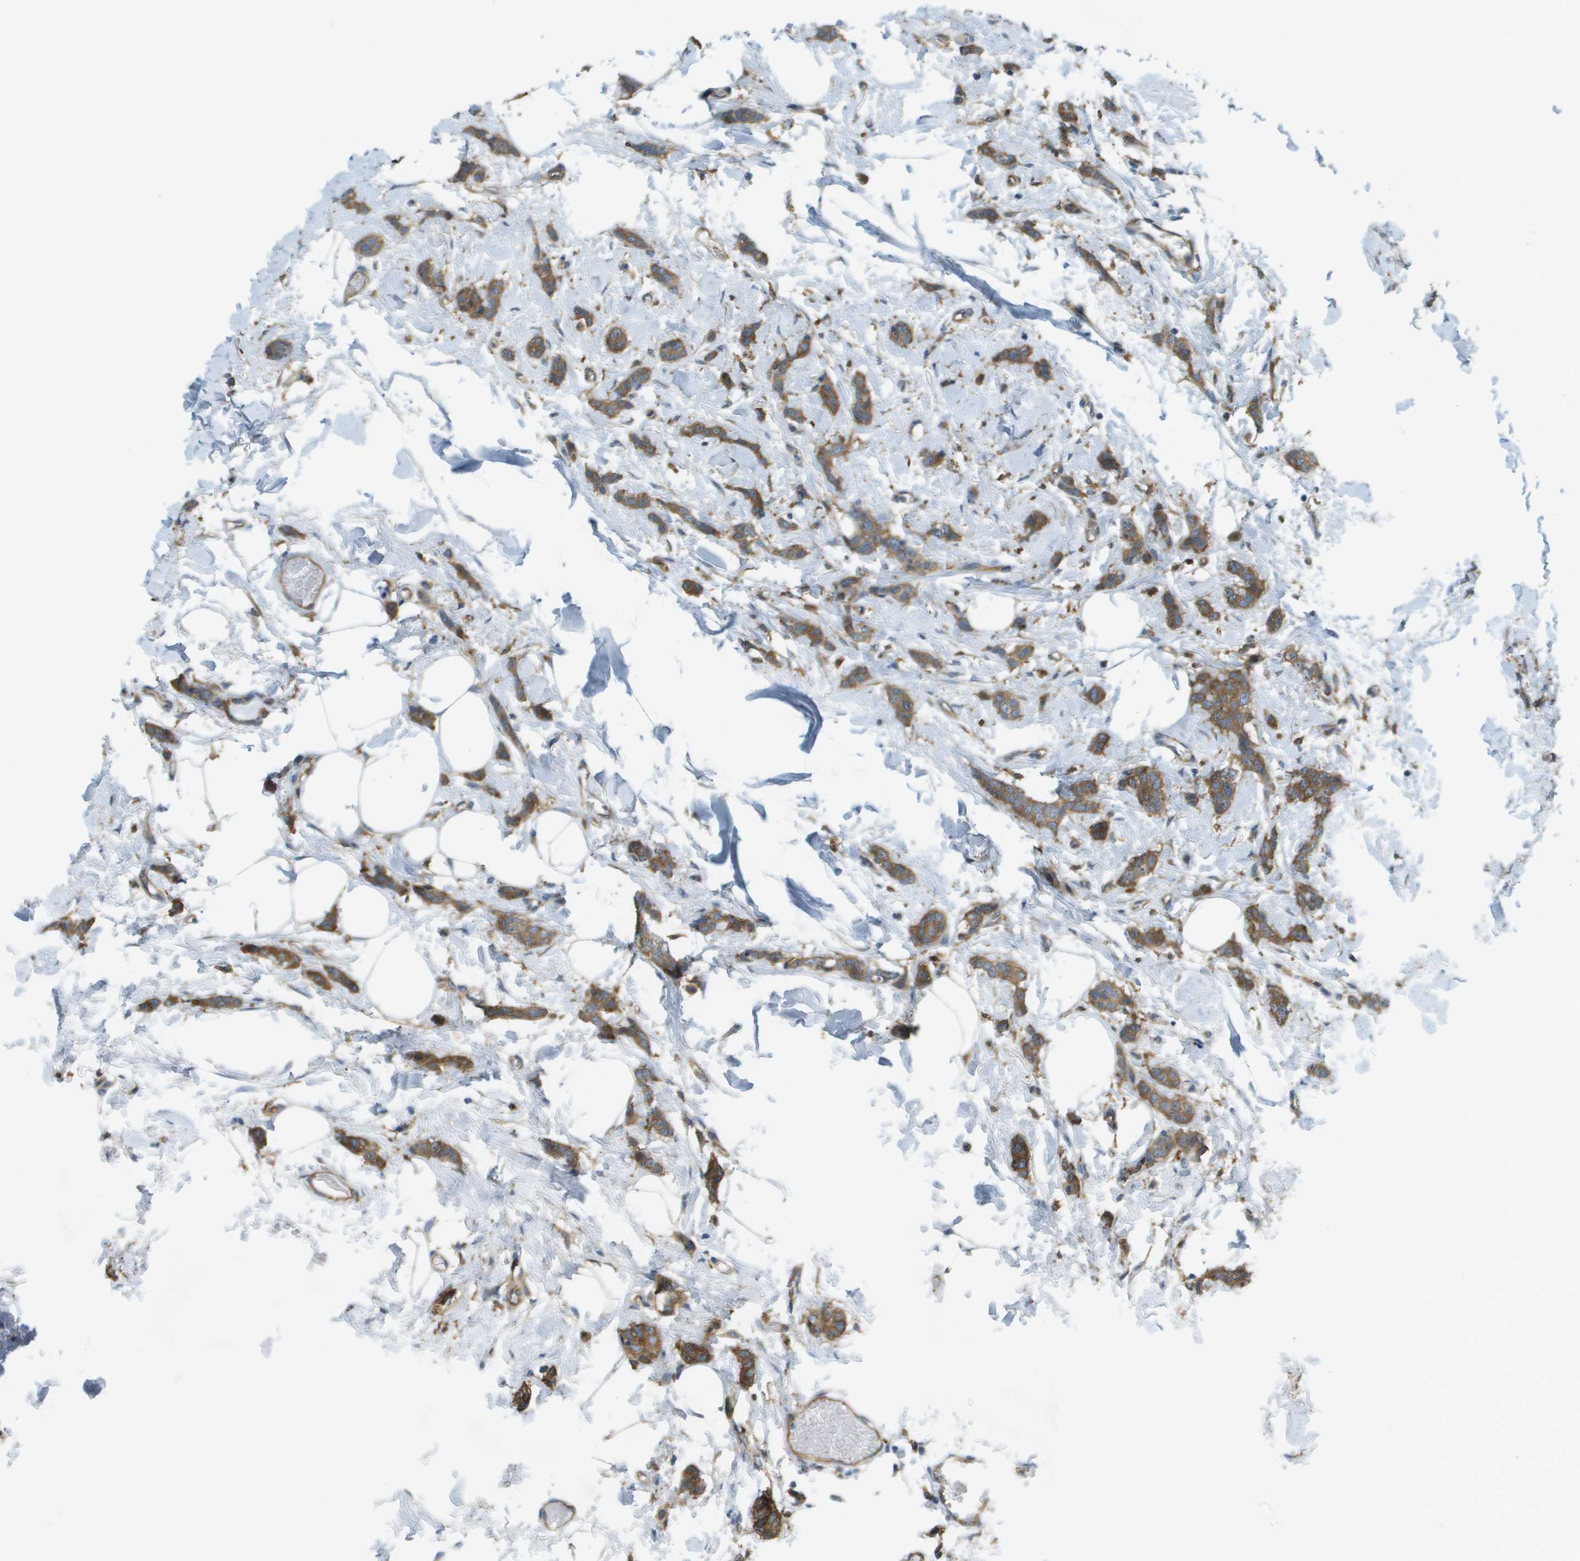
{"staining": {"intensity": "strong", "quantity": ">75%", "location": "cytoplasmic/membranous"}, "tissue": "breast cancer", "cell_type": "Tumor cells", "image_type": "cancer", "snomed": [{"axis": "morphology", "description": "Lobular carcinoma"}, {"axis": "topography", "description": "Skin"}, {"axis": "topography", "description": "Breast"}], "caption": "A brown stain labels strong cytoplasmic/membranous expression of a protein in human breast lobular carcinoma tumor cells.", "gene": "CORO1B", "patient": {"sex": "female", "age": 46}}